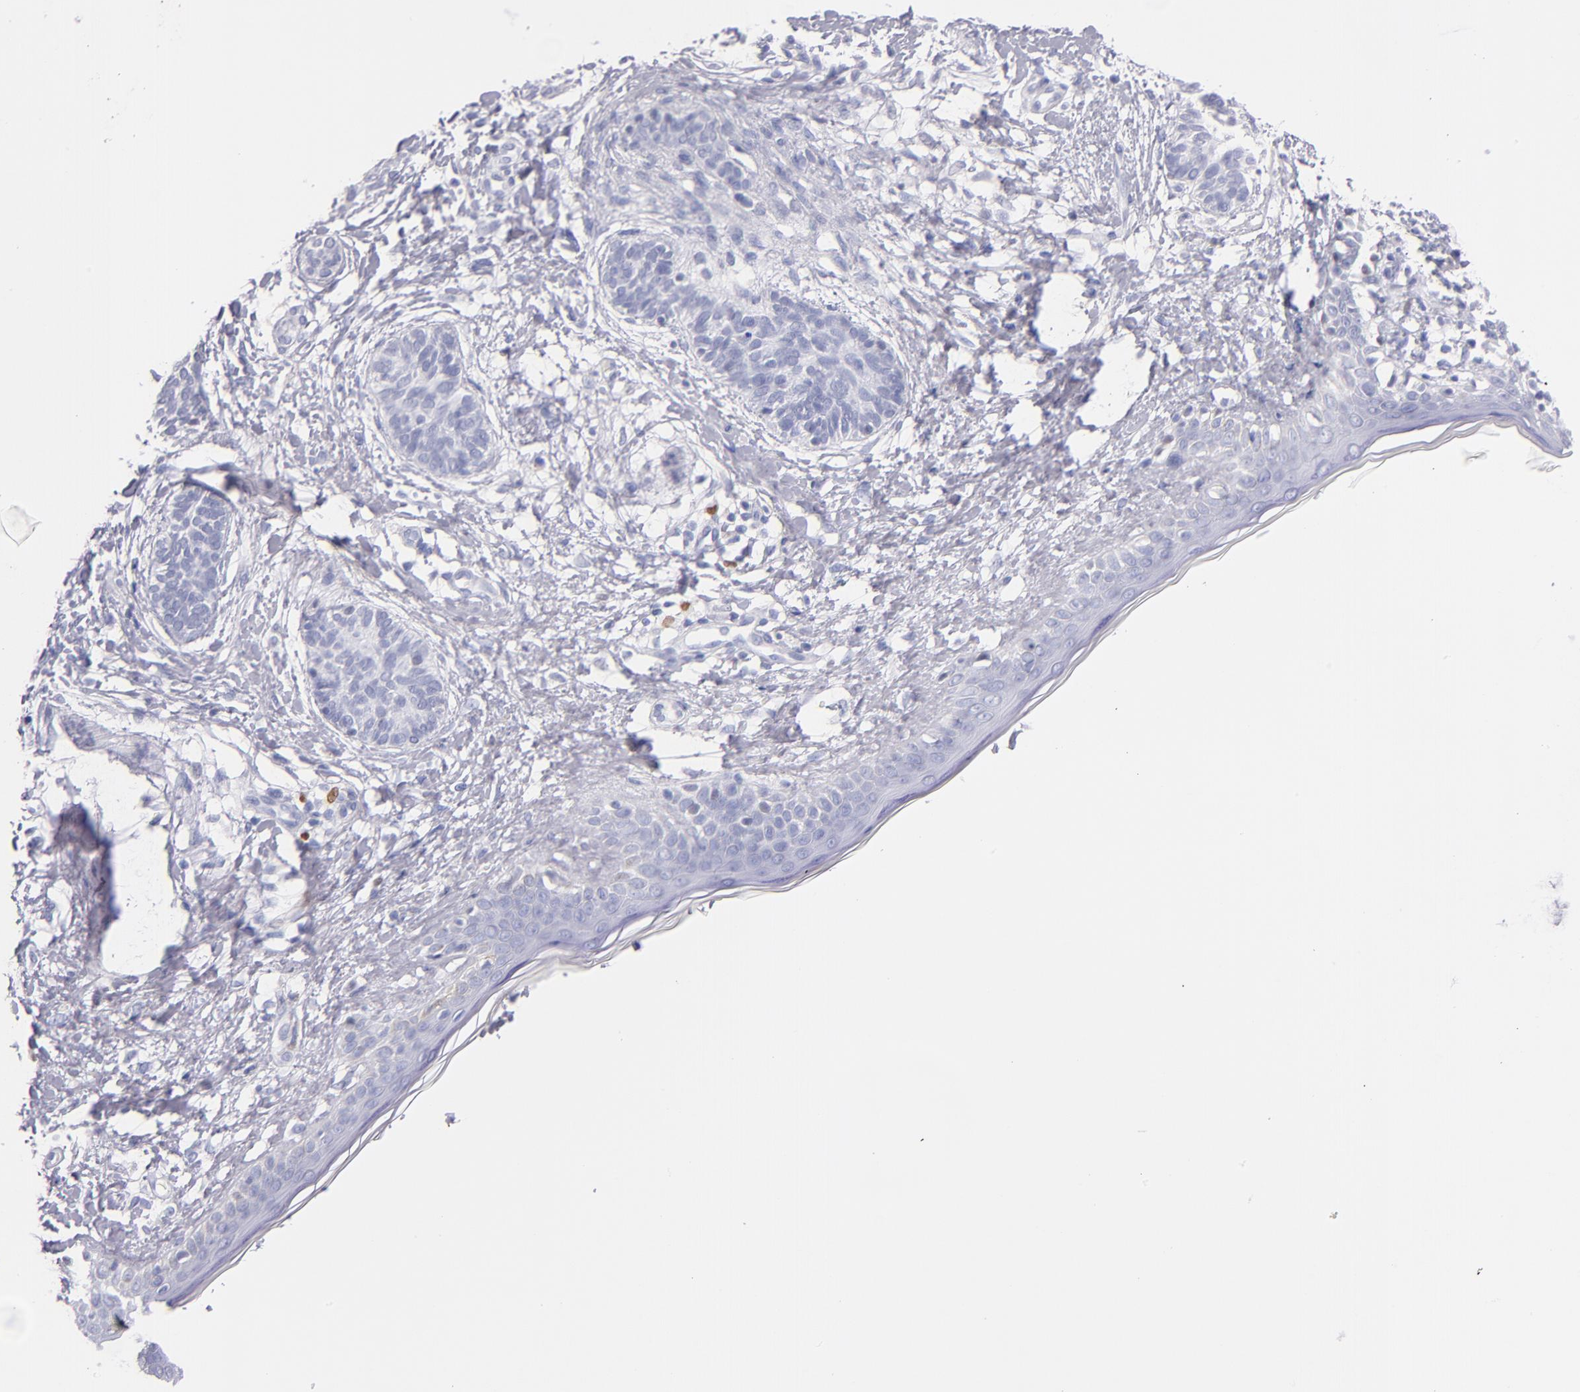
{"staining": {"intensity": "negative", "quantity": "none", "location": "none"}, "tissue": "skin cancer", "cell_type": "Tumor cells", "image_type": "cancer", "snomed": [{"axis": "morphology", "description": "Normal tissue, NOS"}, {"axis": "morphology", "description": "Basal cell carcinoma"}, {"axis": "topography", "description": "Skin"}], "caption": "A photomicrograph of human skin cancer is negative for staining in tumor cells.", "gene": "IRF4", "patient": {"sex": "male", "age": 63}}